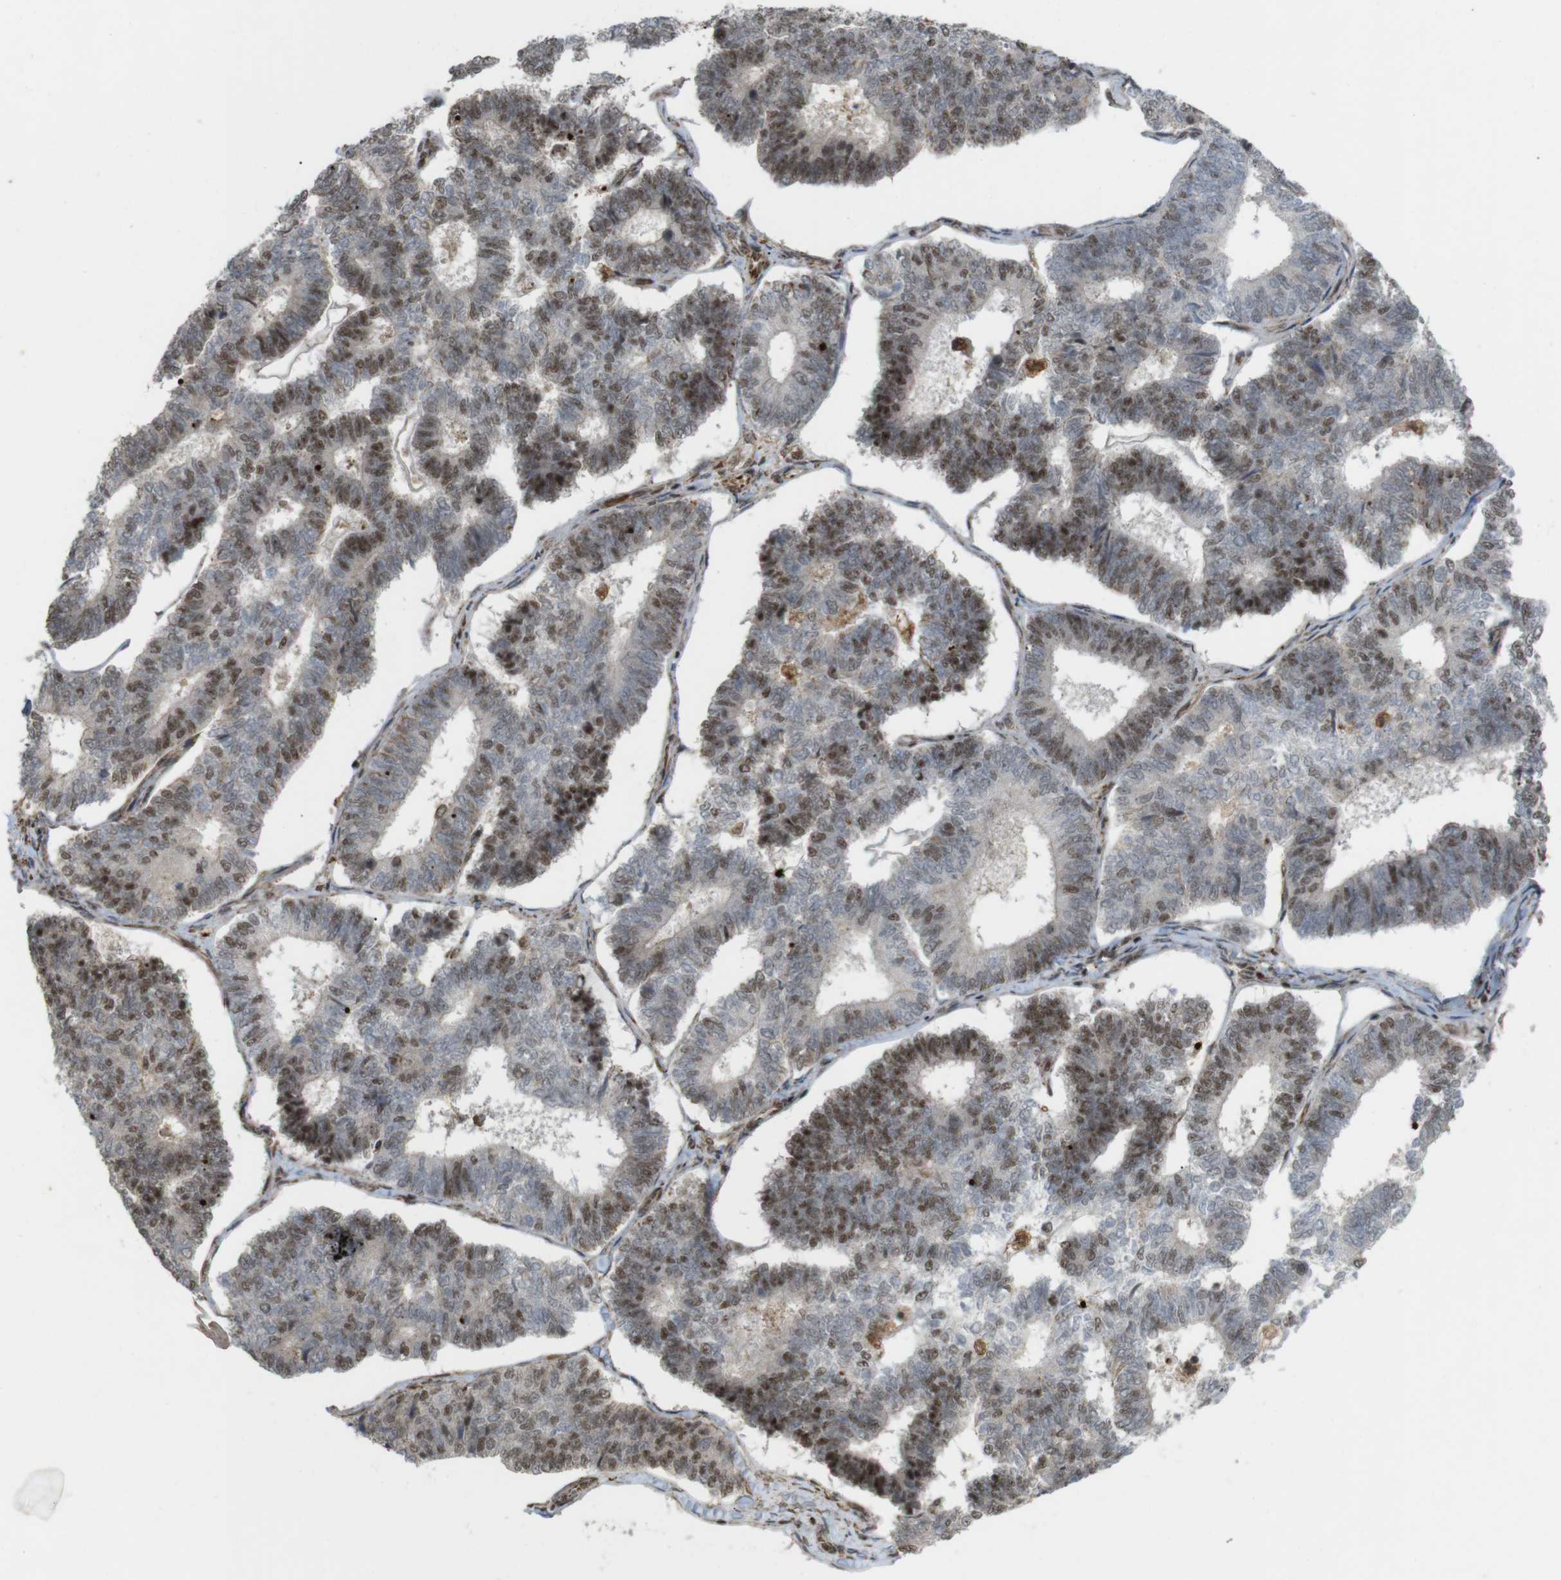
{"staining": {"intensity": "moderate", "quantity": "25%-75%", "location": "nuclear"}, "tissue": "endometrial cancer", "cell_type": "Tumor cells", "image_type": "cancer", "snomed": [{"axis": "morphology", "description": "Adenocarcinoma, NOS"}, {"axis": "topography", "description": "Endometrium"}], "caption": "High-magnification brightfield microscopy of endometrial adenocarcinoma stained with DAB (3,3'-diaminobenzidine) (brown) and counterstained with hematoxylin (blue). tumor cells exhibit moderate nuclear positivity is present in about25%-75% of cells.", "gene": "SP2", "patient": {"sex": "female", "age": 70}}